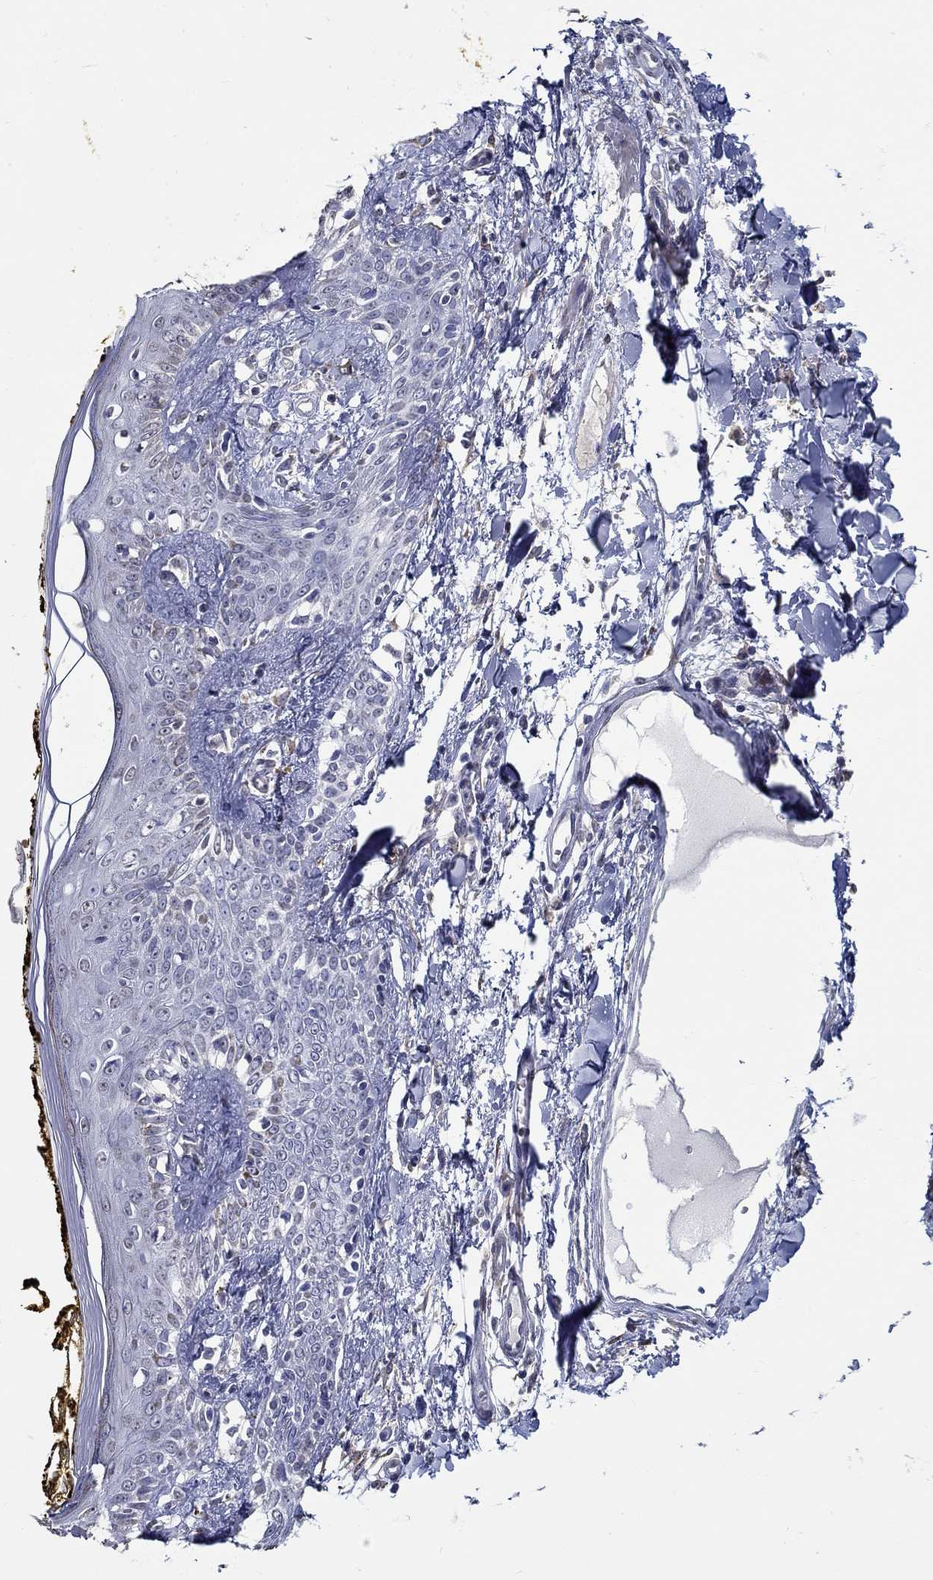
{"staining": {"intensity": "negative", "quantity": "none", "location": "none"}, "tissue": "skin", "cell_type": "Fibroblasts", "image_type": "normal", "snomed": [{"axis": "morphology", "description": "Normal tissue, NOS"}, {"axis": "topography", "description": "Skin"}], "caption": "IHC of unremarkable human skin shows no expression in fibroblasts.", "gene": "PDE1B", "patient": {"sex": "male", "age": 76}}